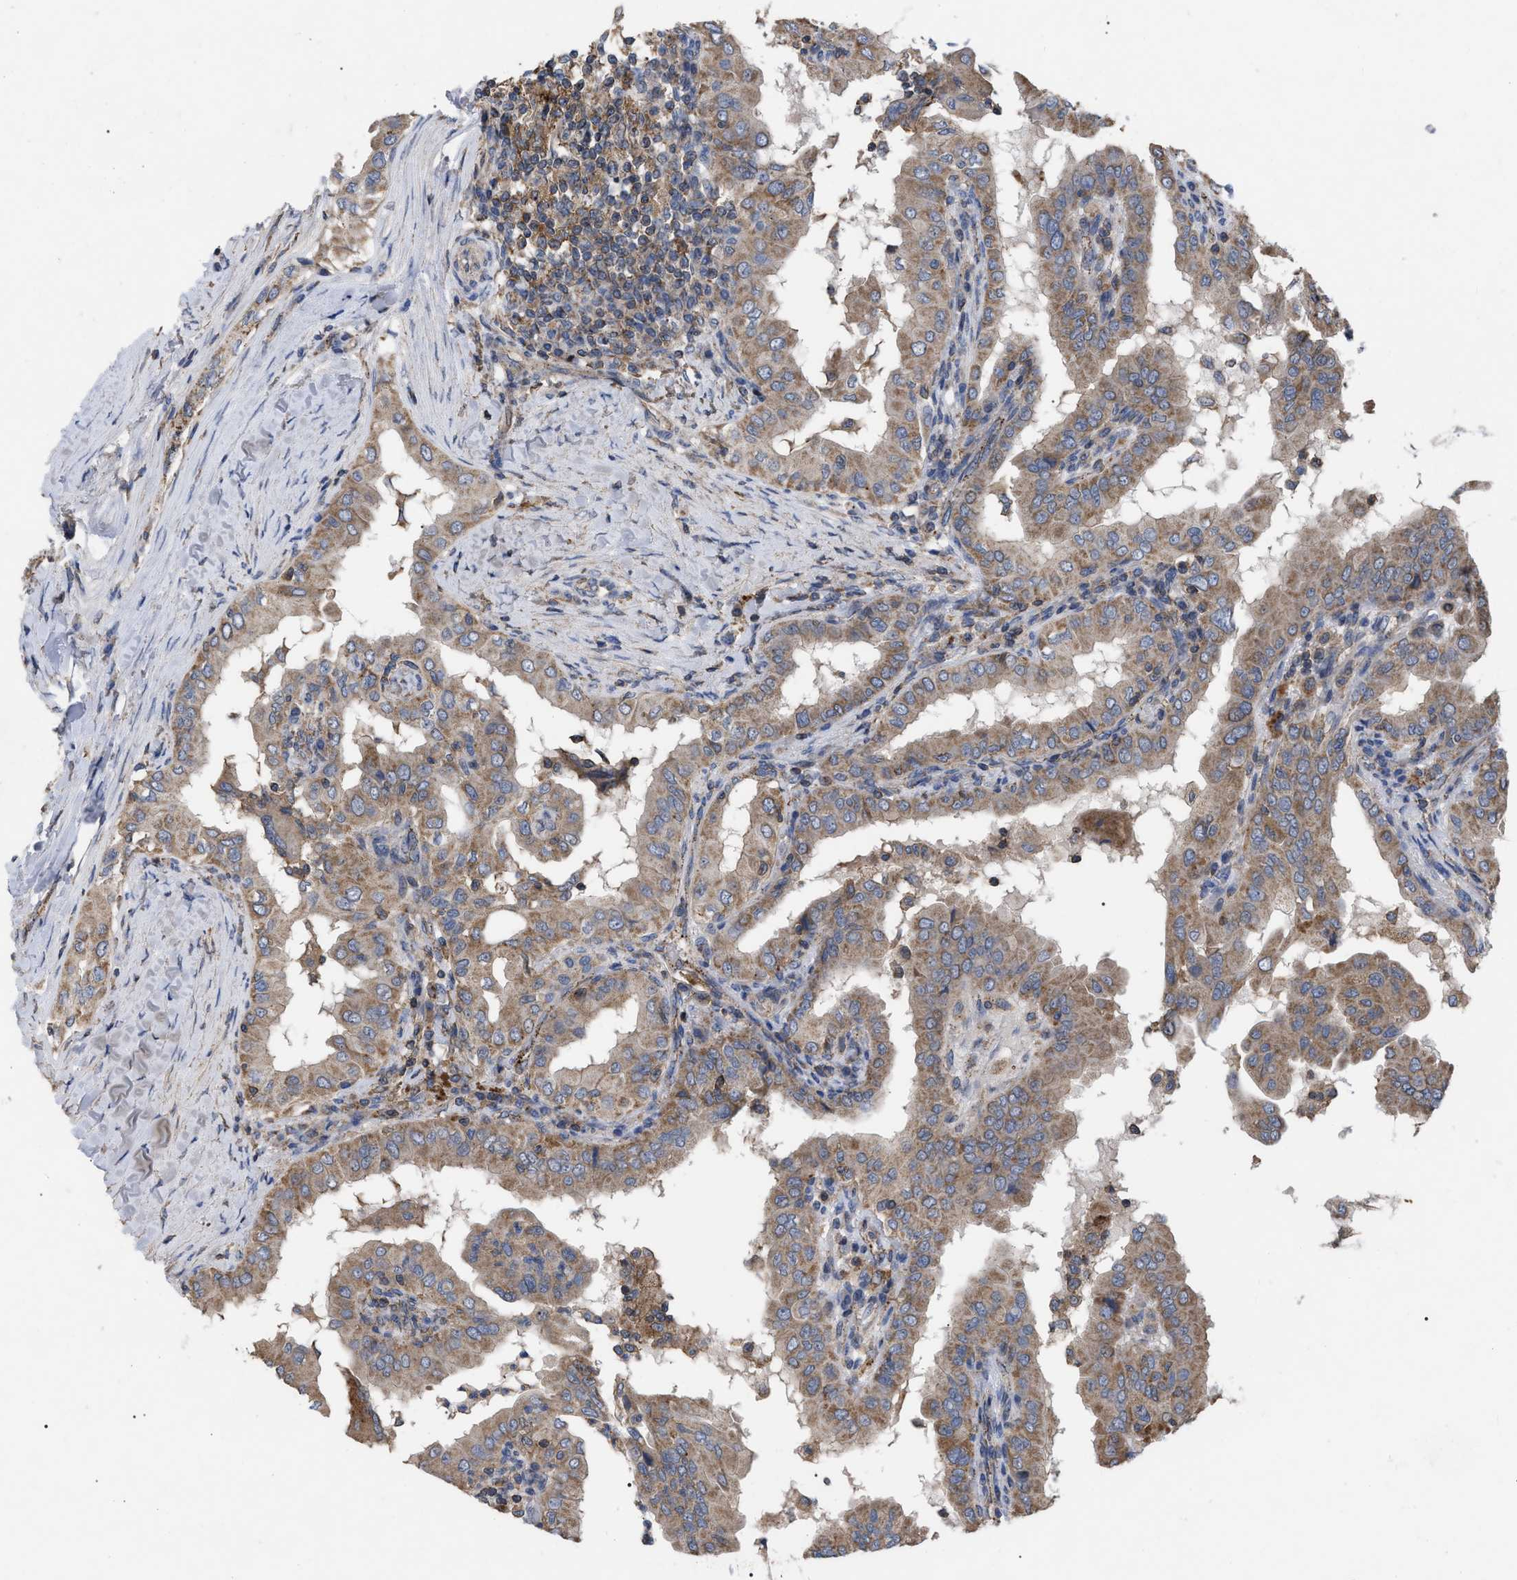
{"staining": {"intensity": "moderate", "quantity": ">75%", "location": "cytoplasmic/membranous"}, "tissue": "thyroid cancer", "cell_type": "Tumor cells", "image_type": "cancer", "snomed": [{"axis": "morphology", "description": "Papillary adenocarcinoma, NOS"}, {"axis": "topography", "description": "Thyroid gland"}], "caption": "Tumor cells demonstrate moderate cytoplasmic/membranous expression in approximately >75% of cells in thyroid cancer.", "gene": "FAM171A2", "patient": {"sex": "male", "age": 33}}